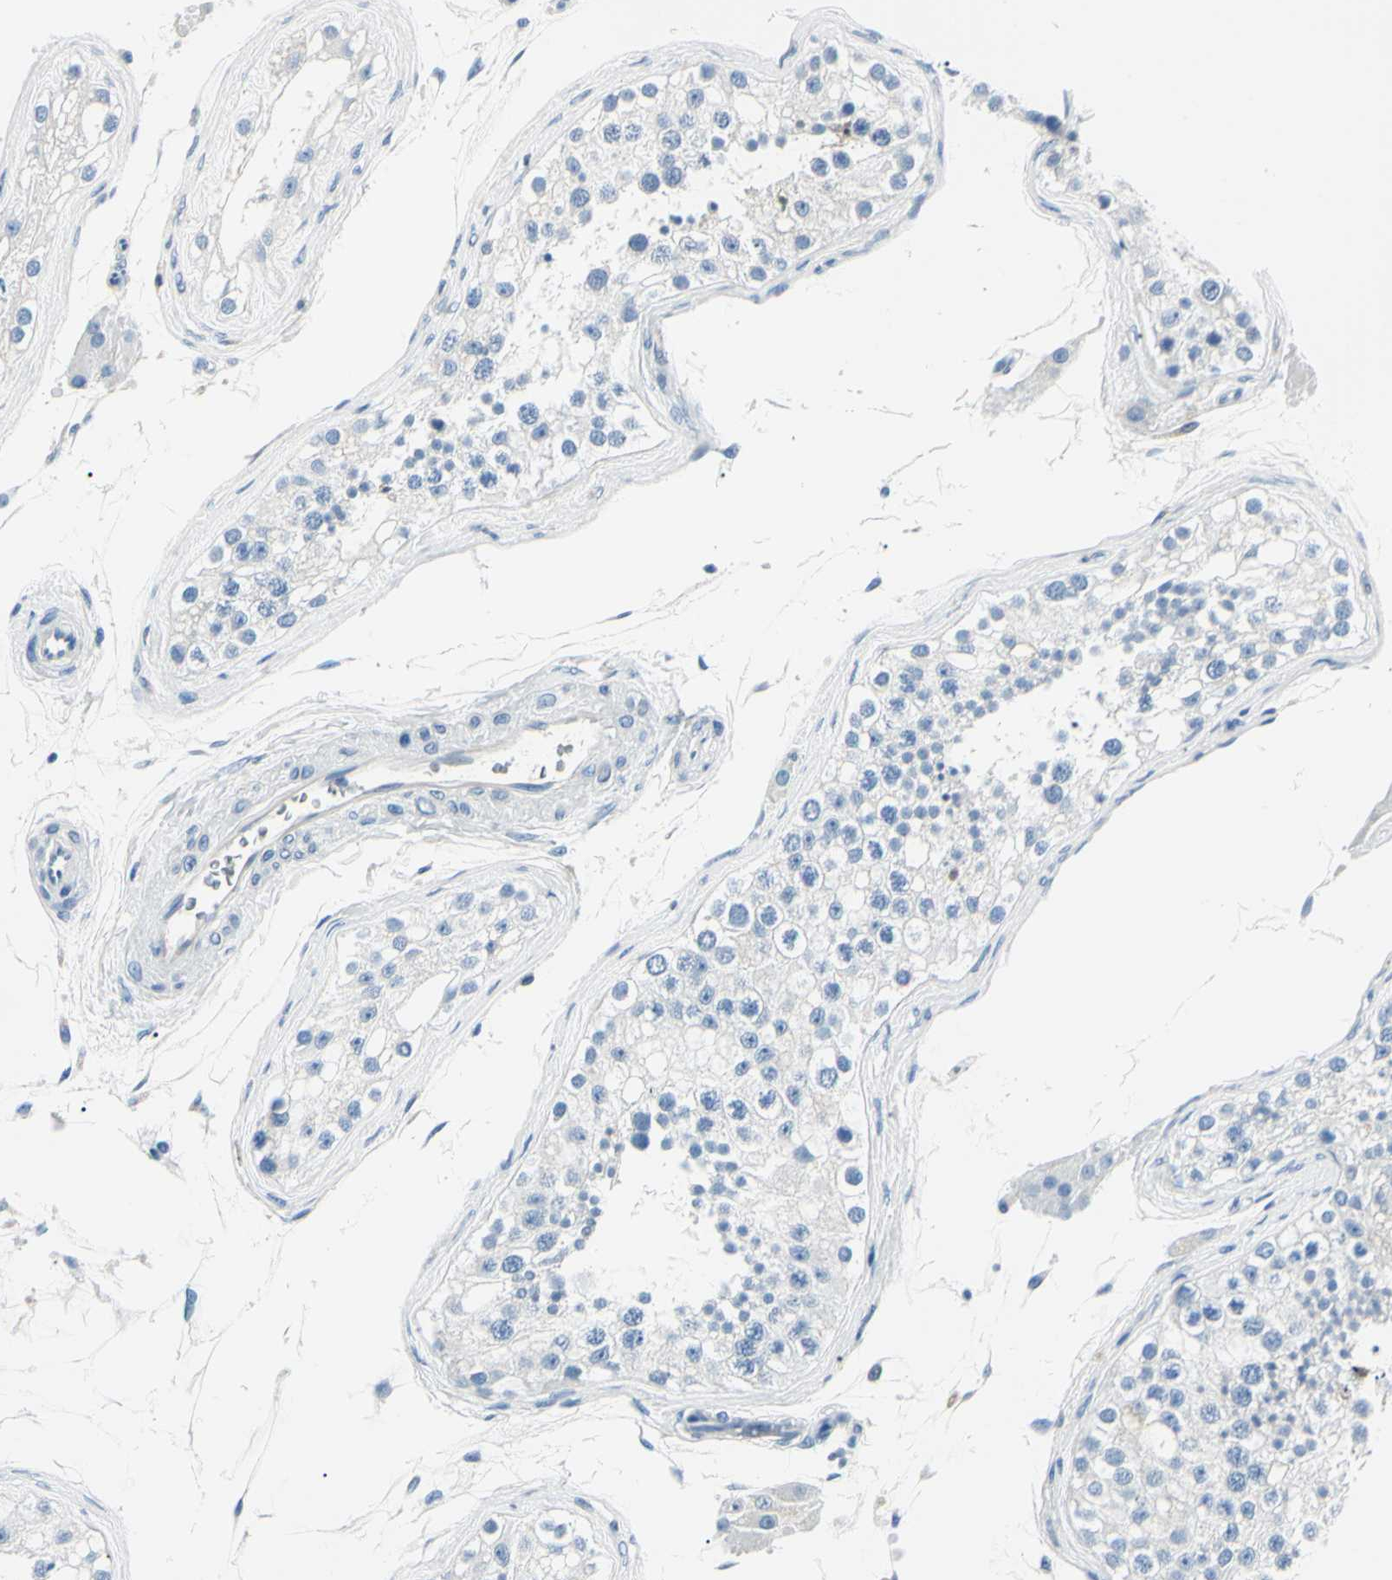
{"staining": {"intensity": "negative", "quantity": "none", "location": "none"}, "tissue": "testis", "cell_type": "Cells in seminiferous ducts", "image_type": "normal", "snomed": [{"axis": "morphology", "description": "Normal tissue, NOS"}, {"axis": "topography", "description": "Testis"}], "caption": "High magnification brightfield microscopy of normal testis stained with DAB (brown) and counterstained with hematoxylin (blue): cells in seminiferous ducts show no significant positivity. (DAB (3,3'-diaminobenzidine) IHC, high magnification).", "gene": "CA2", "patient": {"sex": "male", "age": 68}}